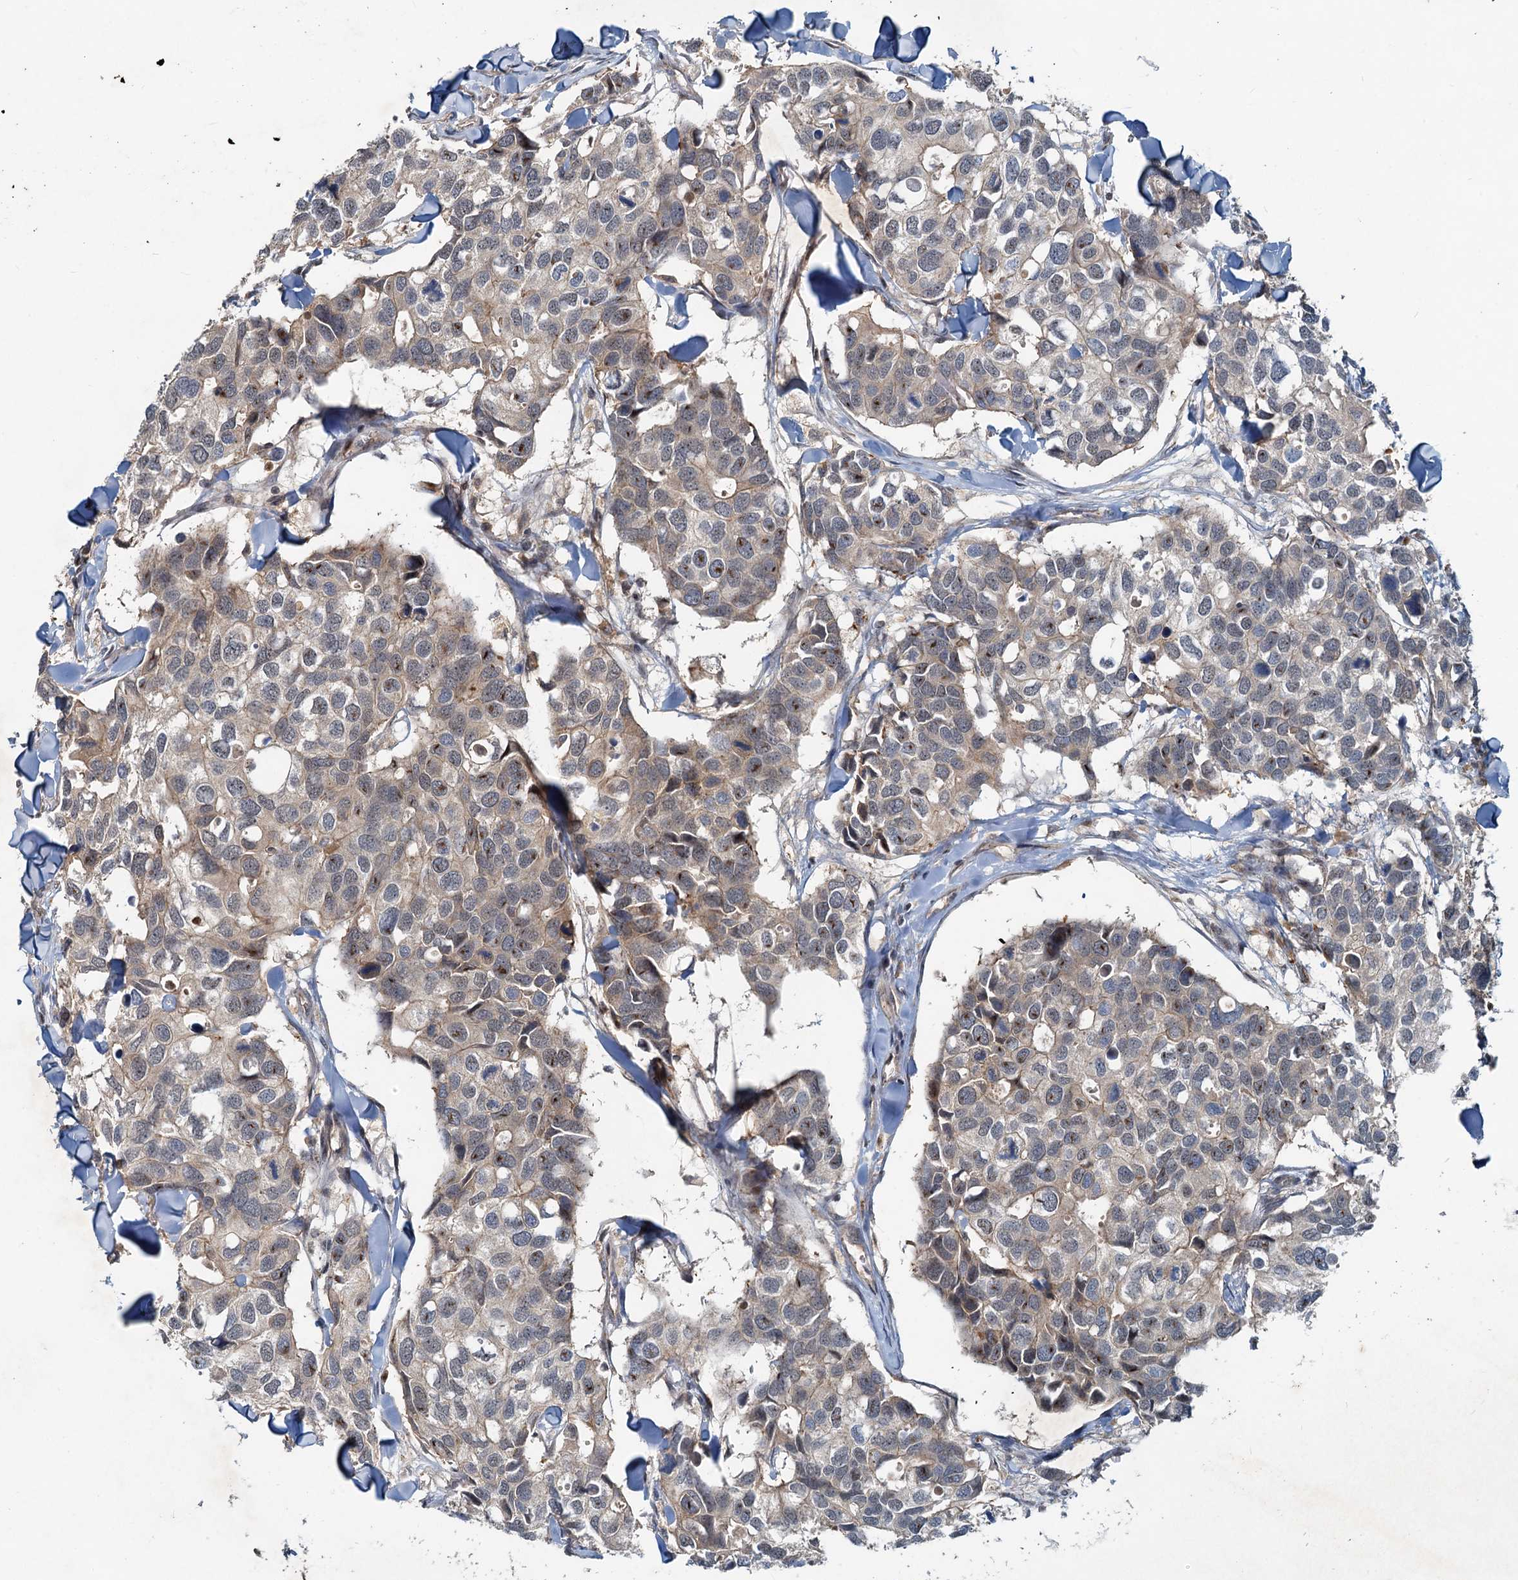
{"staining": {"intensity": "weak", "quantity": "25%-75%", "location": "cytoplasmic/membranous"}, "tissue": "breast cancer", "cell_type": "Tumor cells", "image_type": "cancer", "snomed": [{"axis": "morphology", "description": "Duct carcinoma"}, {"axis": "topography", "description": "Breast"}], "caption": "A histopathology image of human breast invasive ductal carcinoma stained for a protein demonstrates weak cytoplasmic/membranous brown staining in tumor cells.", "gene": "CEP68", "patient": {"sex": "female", "age": 83}}